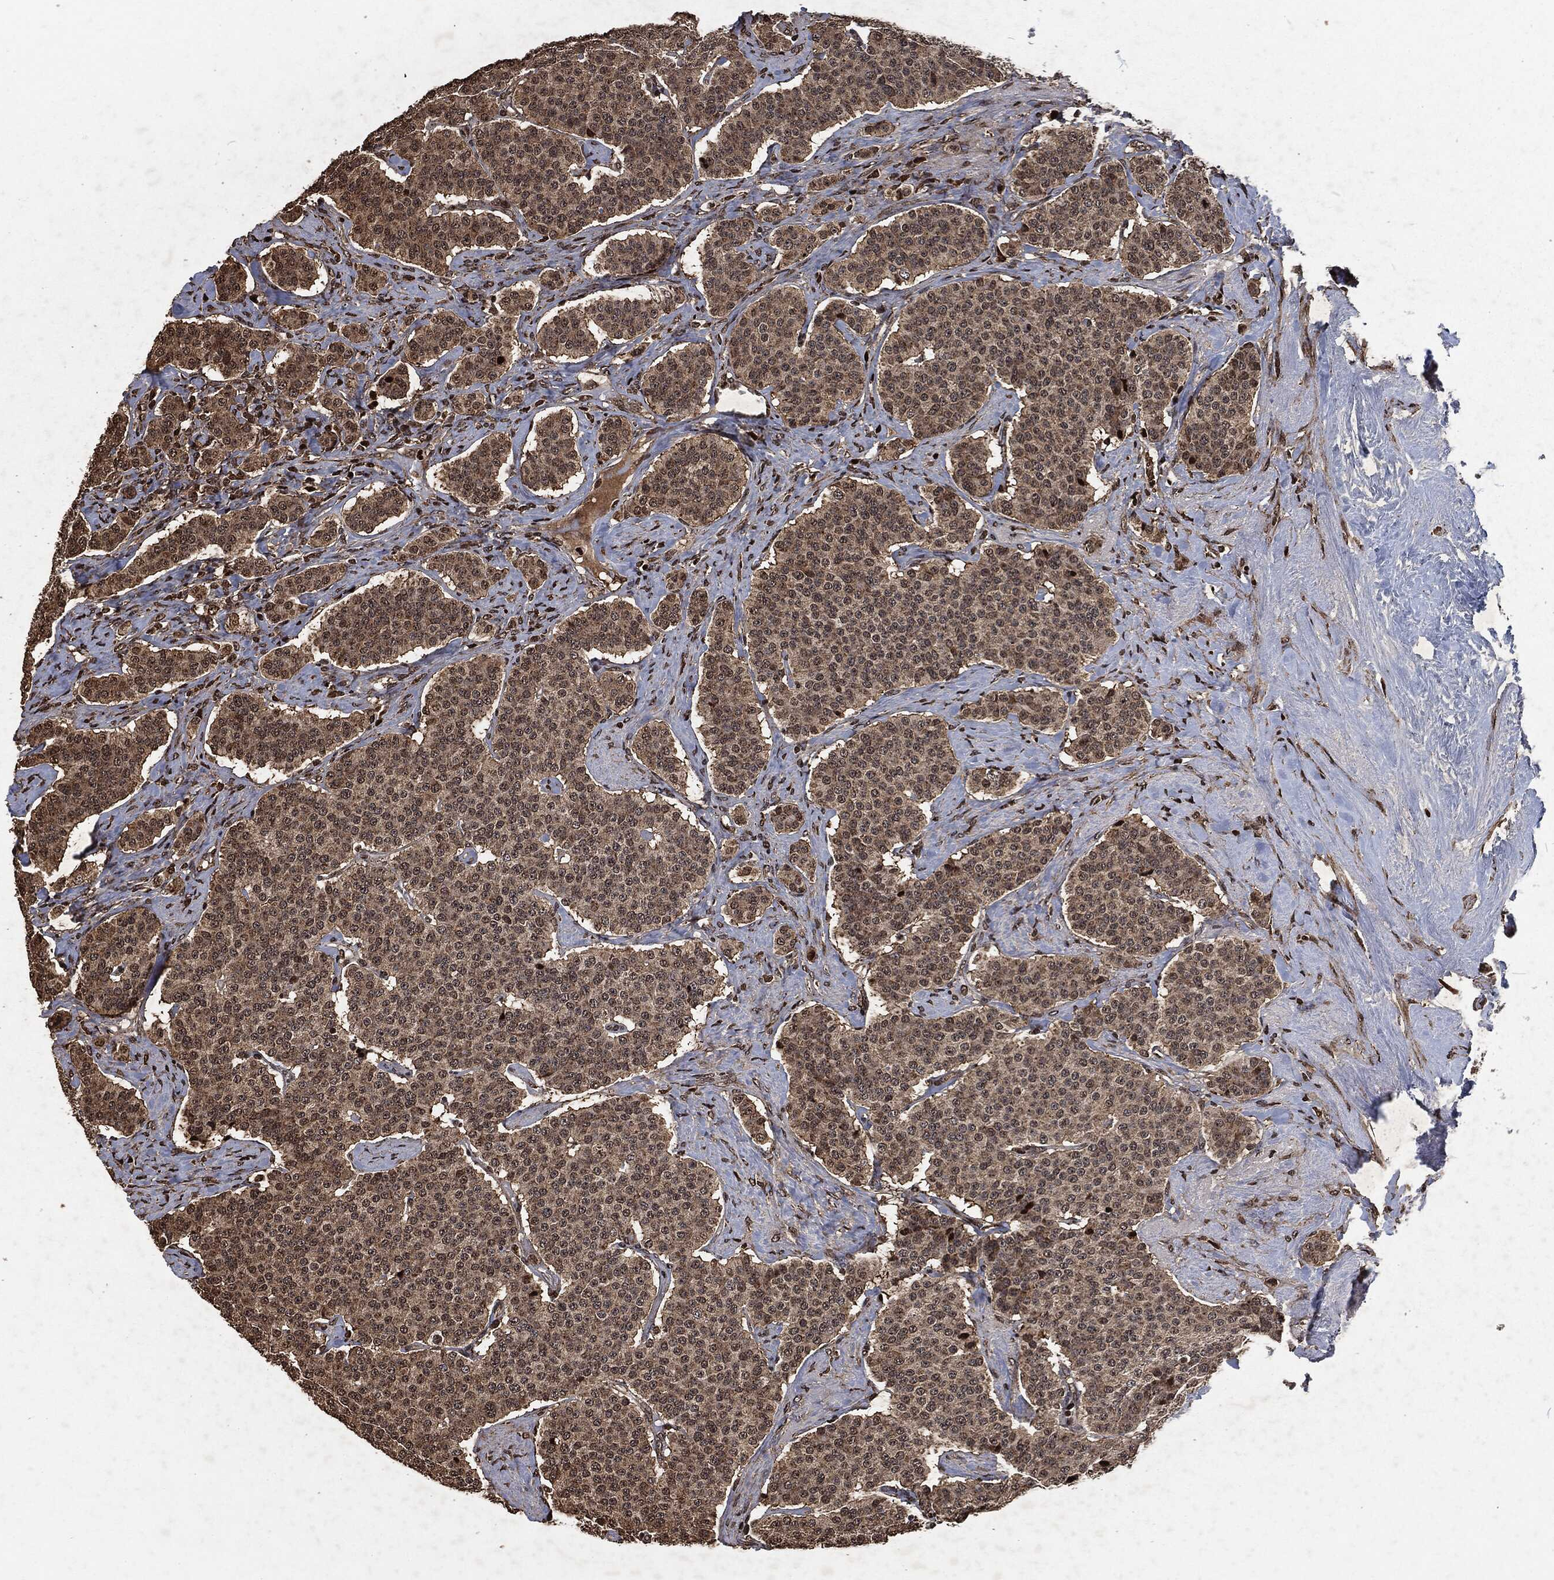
{"staining": {"intensity": "moderate", "quantity": "<25%", "location": "cytoplasmic/membranous,nuclear"}, "tissue": "carcinoid", "cell_type": "Tumor cells", "image_type": "cancer", "snomed": [{"axis": "morphology", "description": "Carcinoid, malignant, NOS"}, {"axis": "topography", "description": "Small intestine"}], "caption": "A photomicrograph showing moderate cytoplasmic/membranous and nuclear positivity in about <25% of tumor cells in malignant carcinoid, as visualized by brown immunohistochemical staining.", "gene": "SNAI1", "patient": {"sex": "female", "age": 58}}